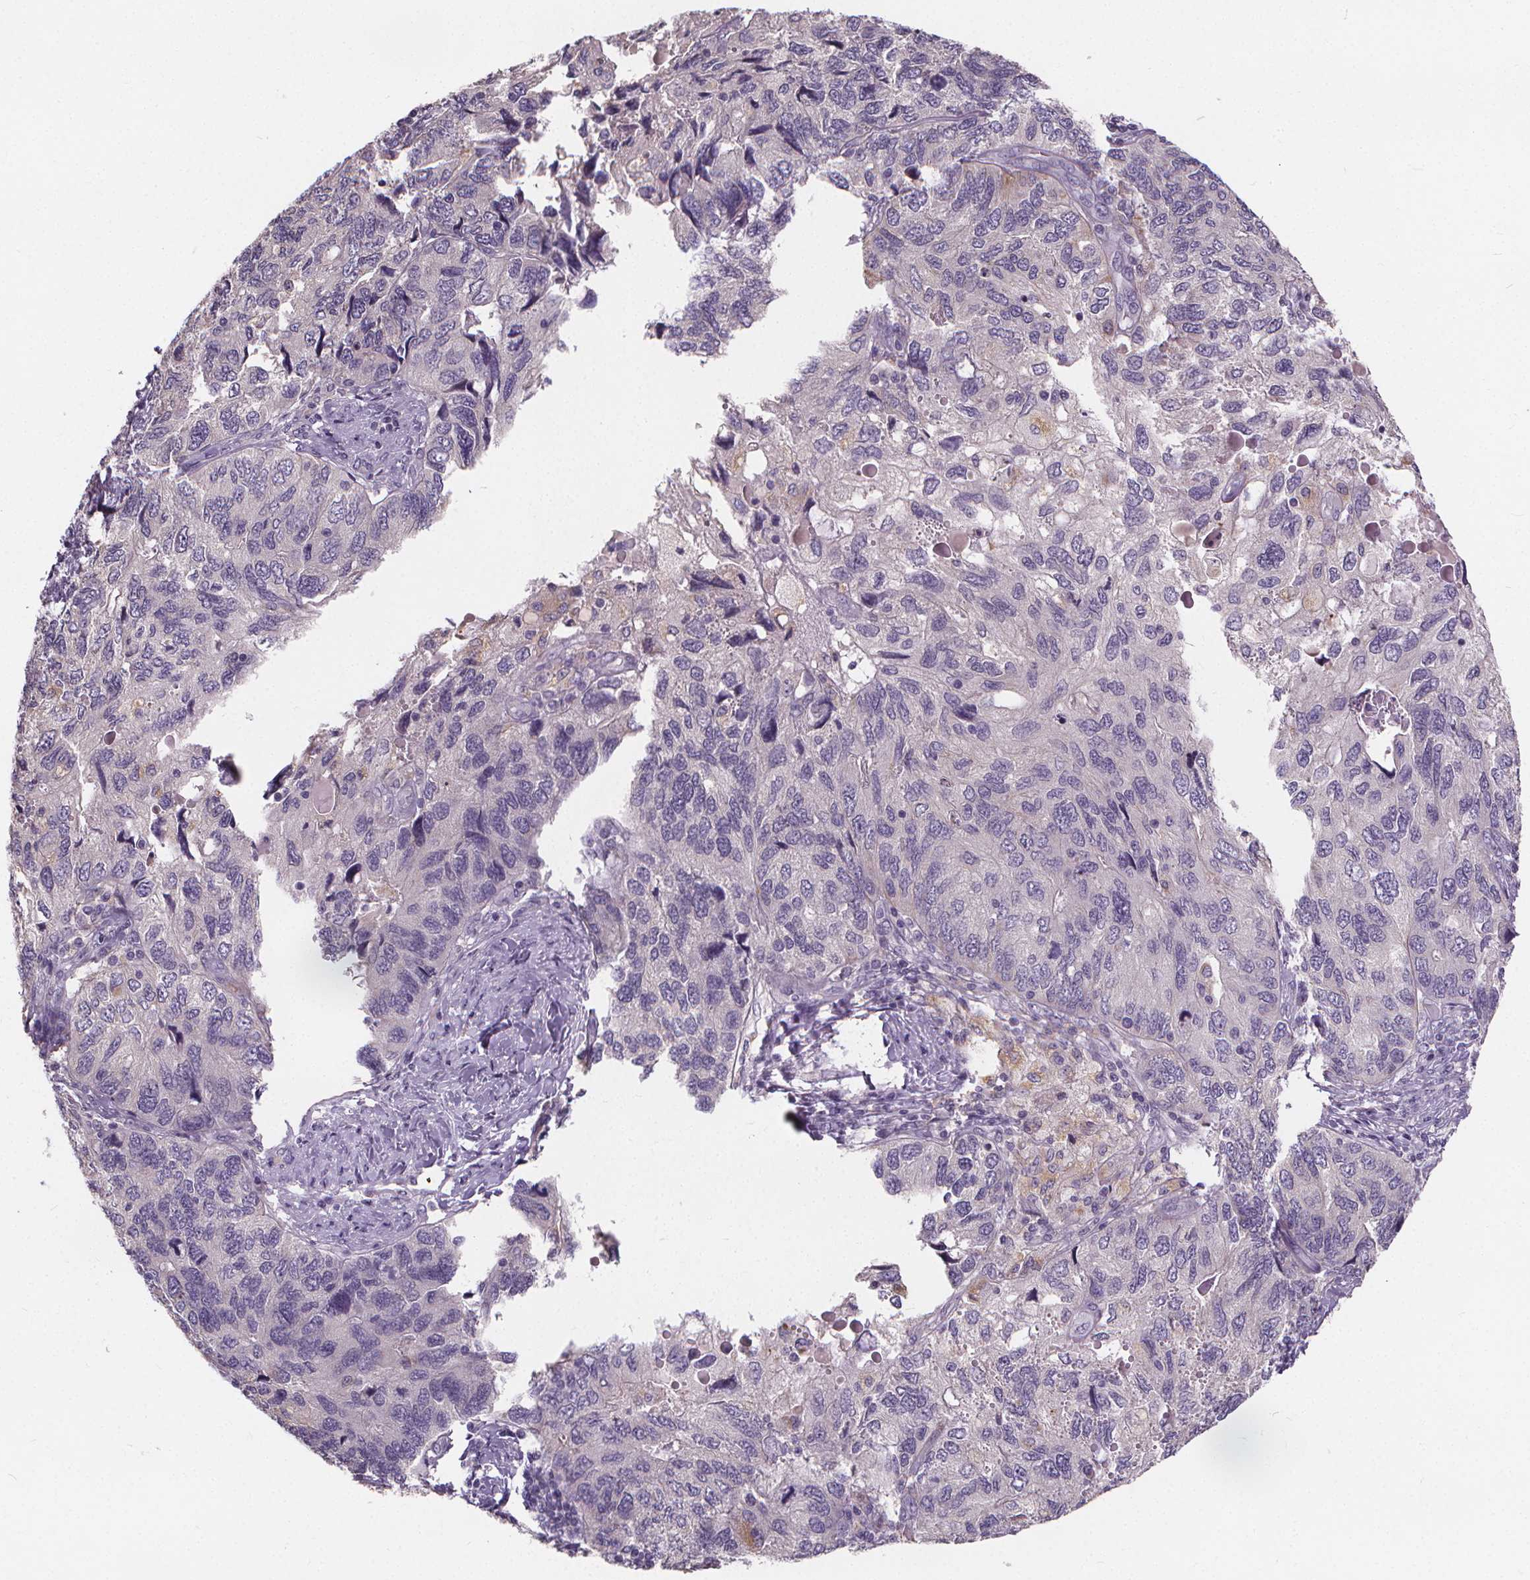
{"staining": {"intensity": "negative", "quantity": "none", "location": "none"}, "tissue": "endometrial cancer", "cell_type": "Tumor cells", "image_type": "cancer", "snomed": [{"axis": "morphology", "description": "Carcinoma, NOS"}, {"axis": "topography", "description": "Uterus"}], "caption": "Immunohistochemistry (IHC) image of neoplastic tissue: human carcinoma (endometrial) stained with DAB shows no significant protein staining in tumor cells.", "gene": "ATP6V1D", "patient": {"sex": "female", "age": 76}}